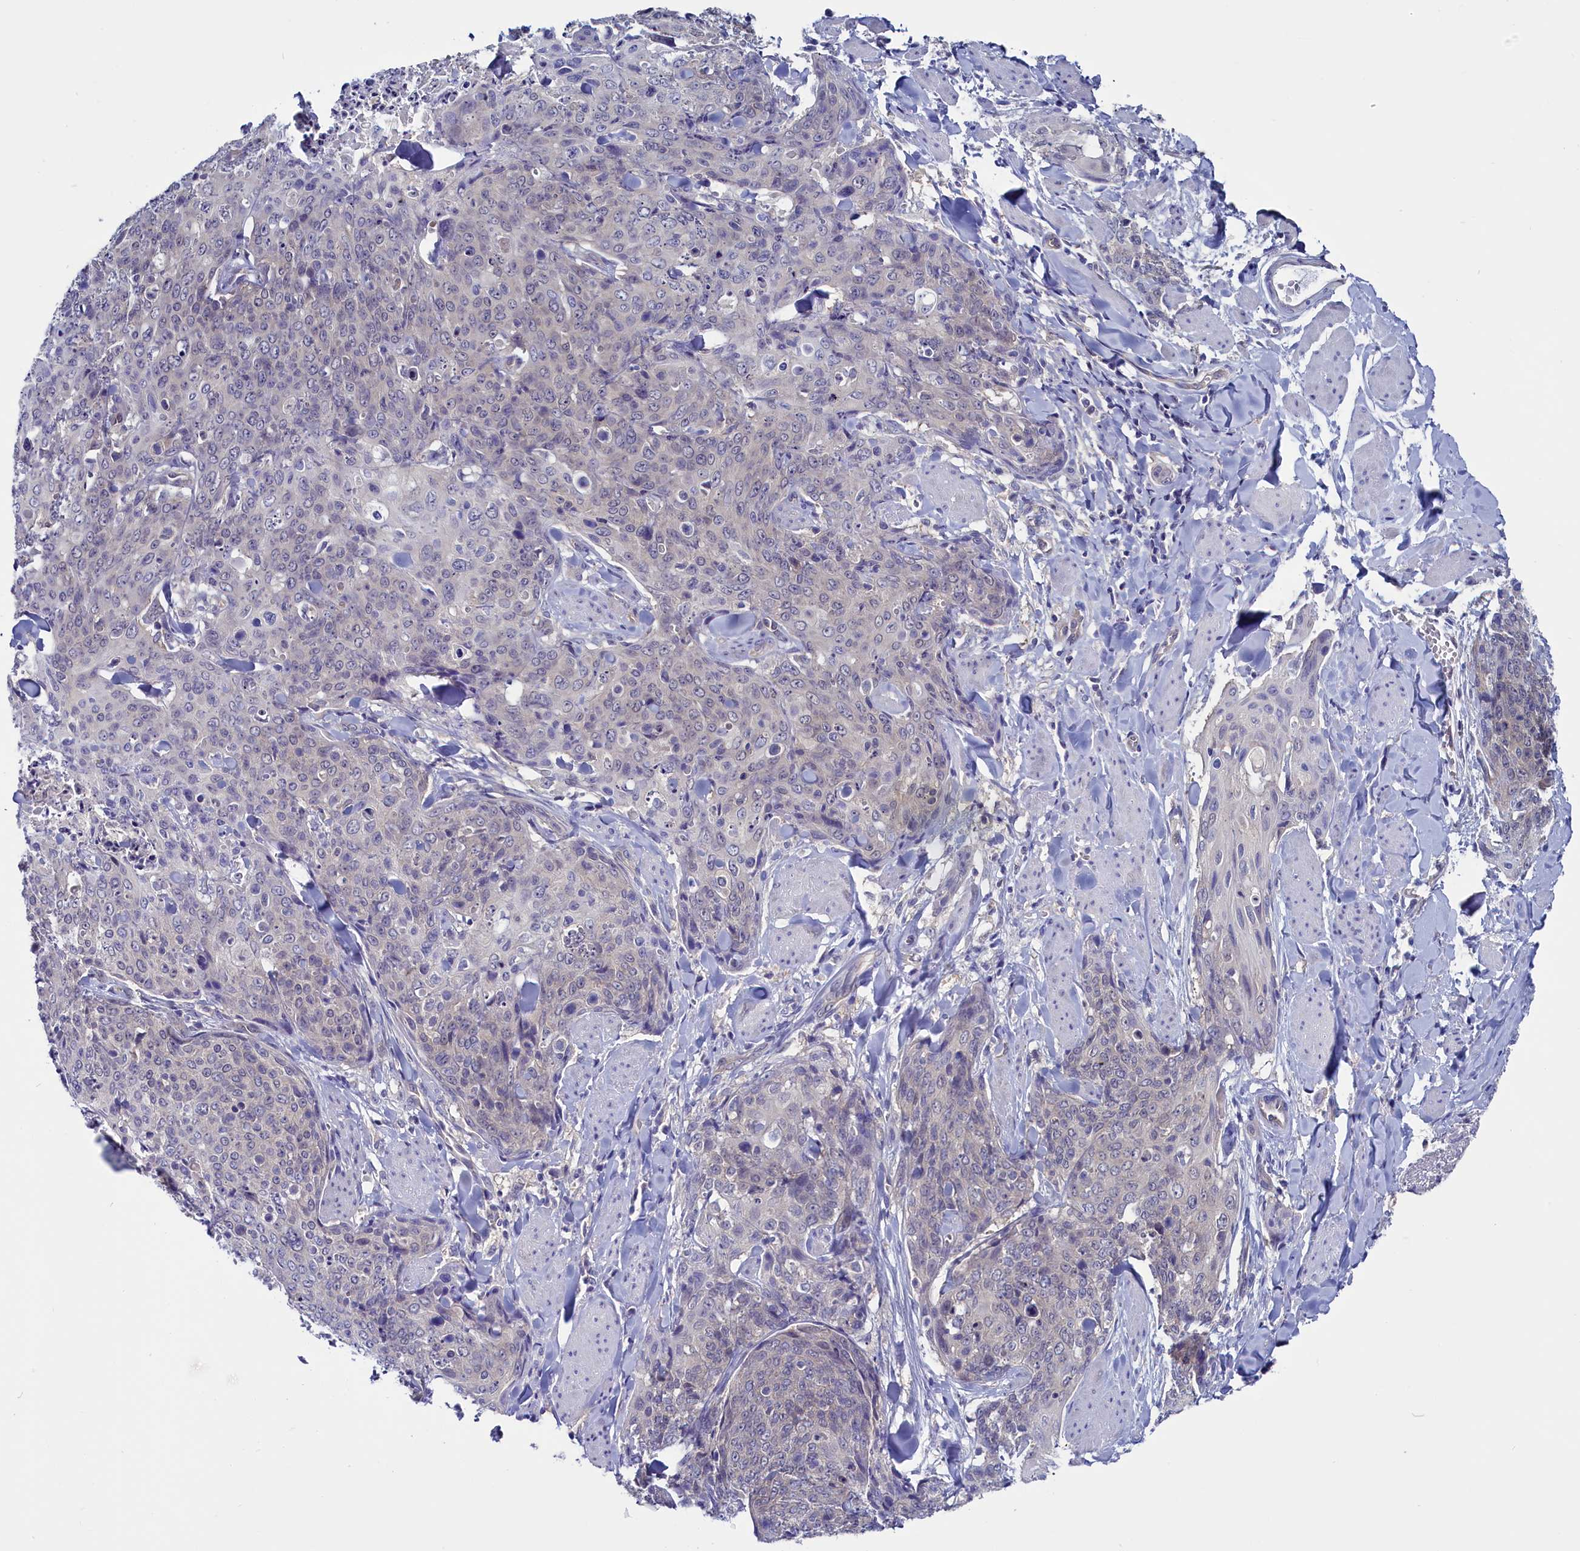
{"staining": {"intensity": "negative", "quantity": "none", "location": "none"}, "tissue": "skin cancer", "cell_type": "Tumor cells", "image_type": "cancer", "snomed": [{"axis": "morphology", "description": "Squamous cell carcinoma, NOS"}, {"axis": "topography", "description": "Skin"}, {"axis": "topography", "description": "Vulva"}], "caption": "Human skin squamous cell carcinoma stained for a protein using IHC demonstrates no expression in tumor cells.", "gene": "CIAPIN1", "patient": {"sex": "female", "age": 85}}